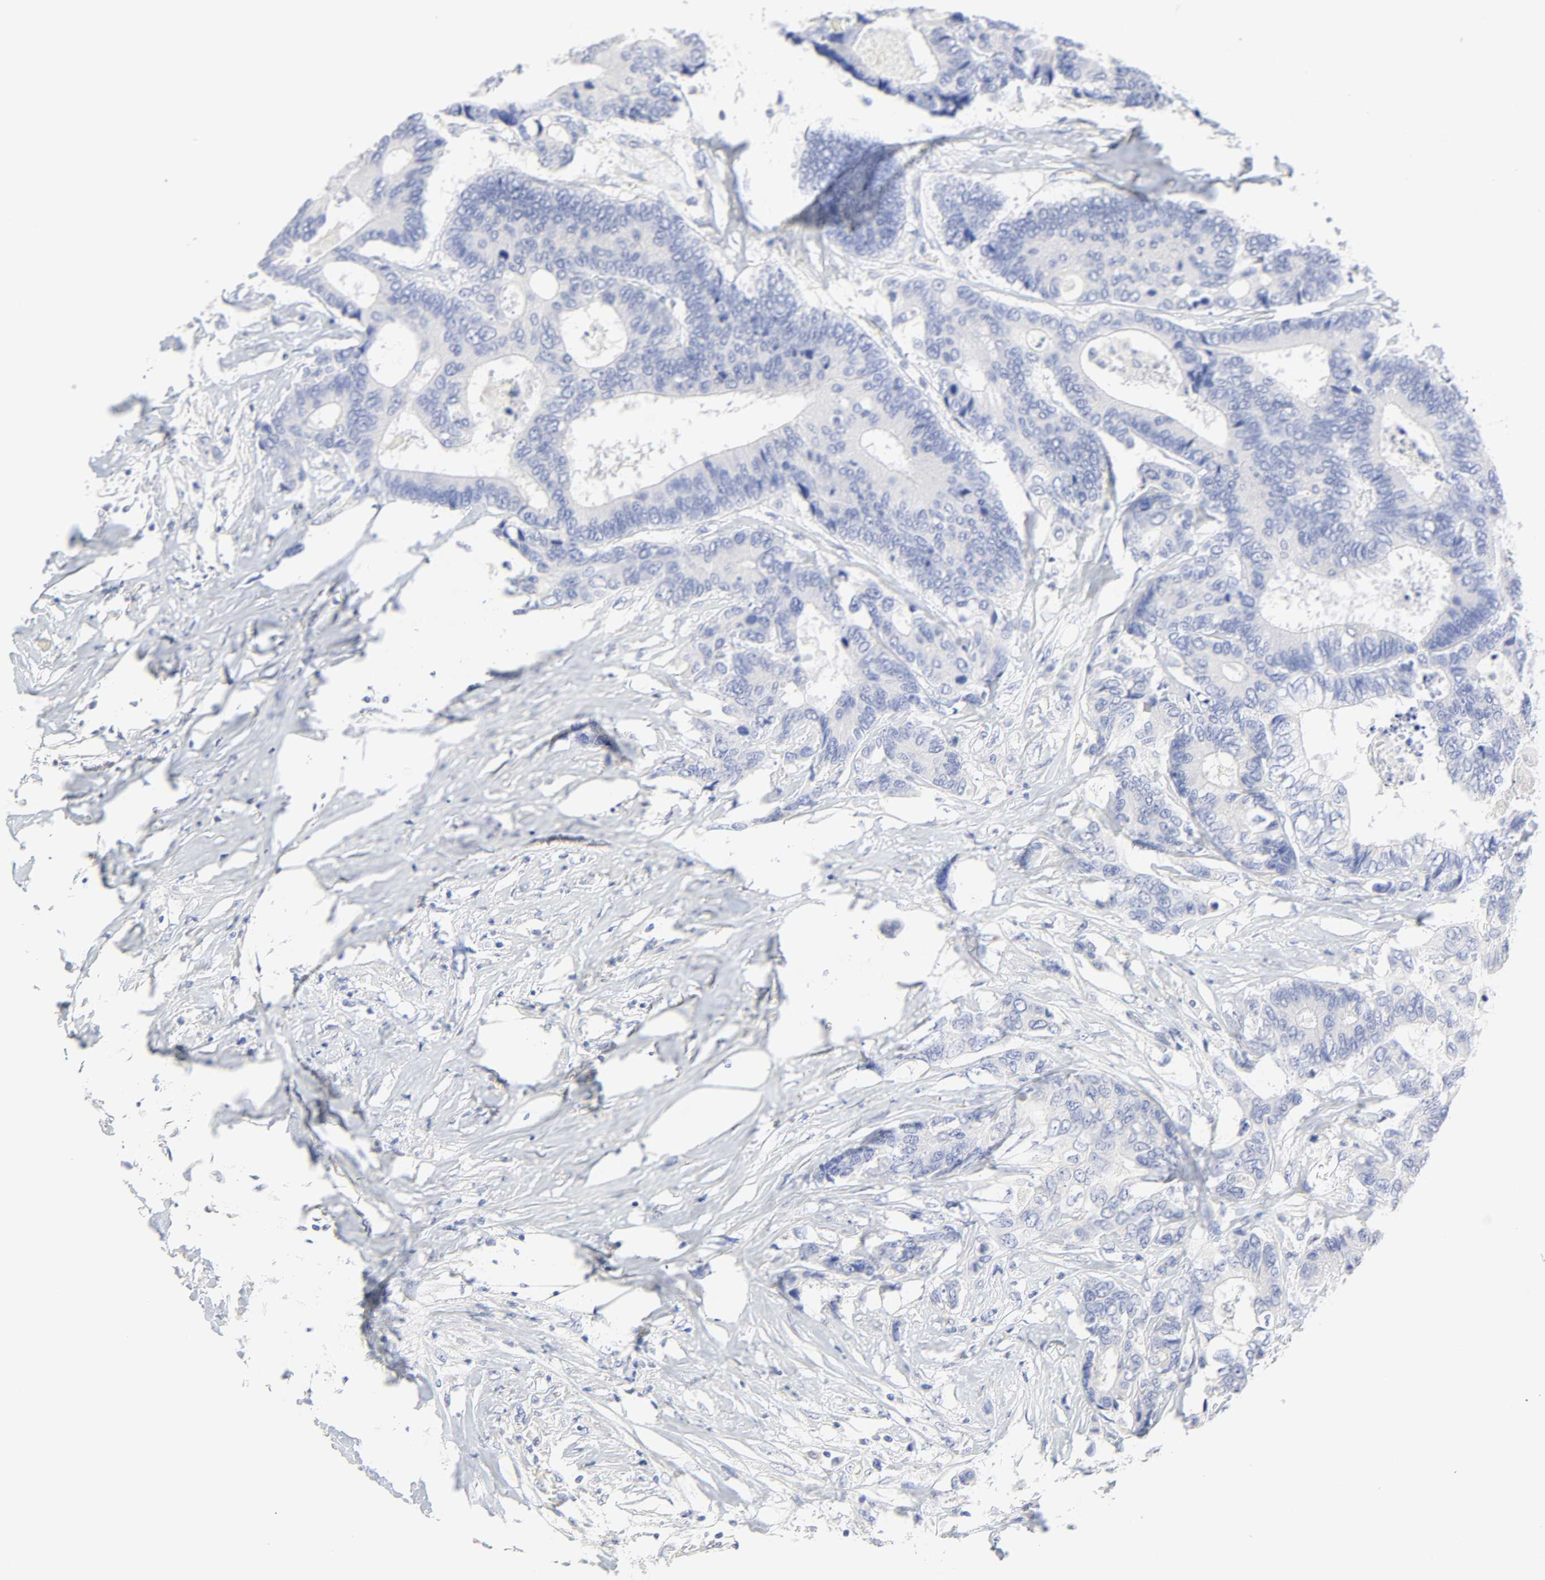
{"staining": {"intensity": "negative", "quantity": "none", "location": "none"}, "tissue": "colorectal cancer", "cell_type": "Tumor cells", "image_type": "cancer", "snomed": [{"axis": "morphology", "description": "Adenocarcinoma, NOS"}, {"axis": "topography", "description": "Rectum"}], "caption": "High power microscopy photomicrograph of an immunohistochemistry histopathology image of colorectal adenocarcinoma, revealing no significant positivity in tumor cells. (Brightfield microscopy of DAB IHC at high magnification).", "gene": "SLCO1B3", "patient": {"sex": "male", "age": 55}}